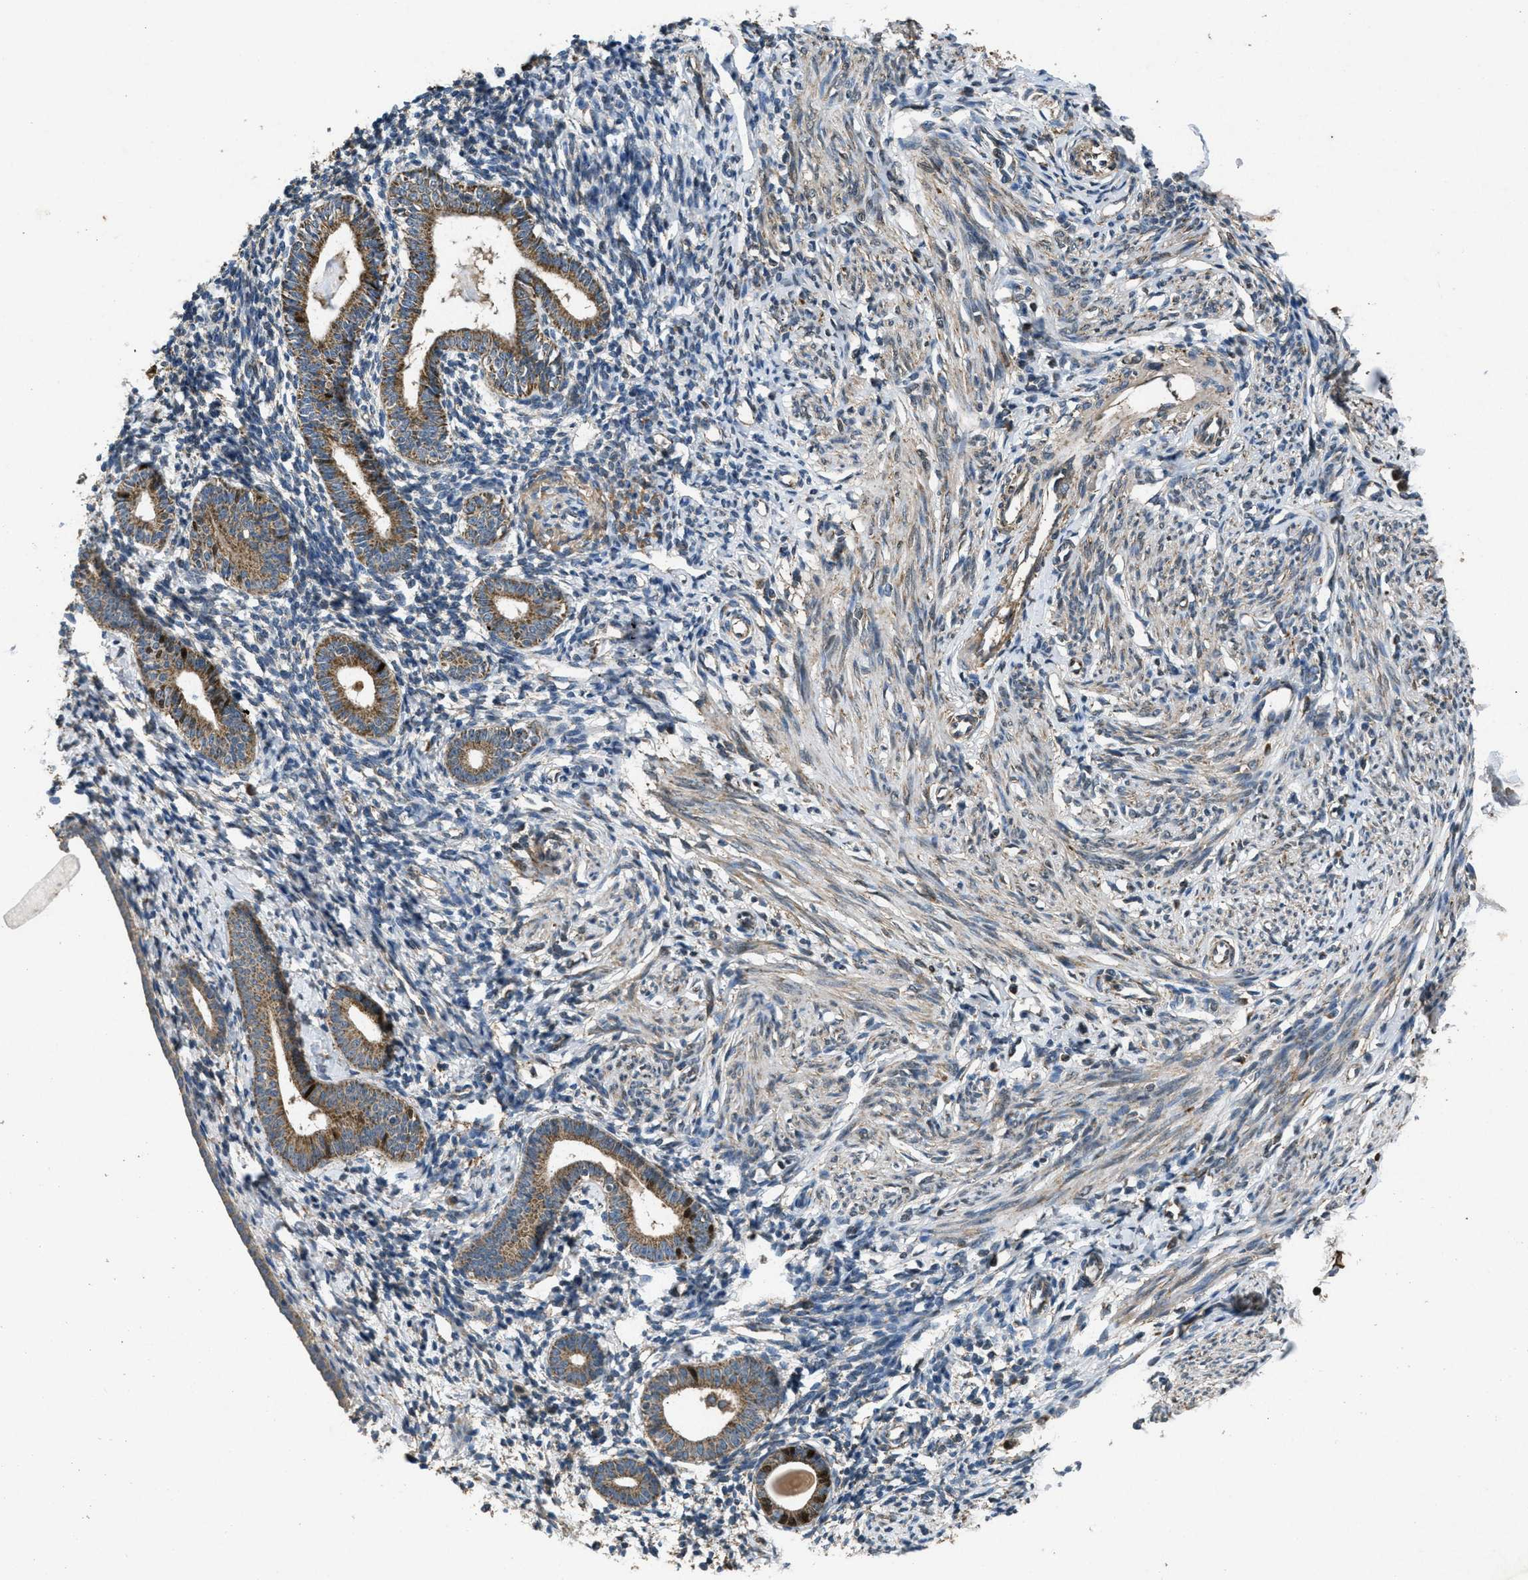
{"staining": {"intensity": "moderate", "quantity": ">75%", "location": "cytoplasmic/membranous"}, "tissue": "endometrium", "cell_type": "Cells in endometrial stroma", "image_type": "normal", "snomed": [{"axis": "morphology", "description": "Normal tissue, NOS"}, {"axis": "topography", "description": "Endometrium"}], "caption": "IHC staining of normal endometrium, which displays medium levels of moderate cytoplasmic/membranous expression in approximately >75% of cells in endometrial stroma indicating moderate cytoplasmic/membranous protein positivity. The staining was performed using DAB (brown) for protein detection and nuclei were counterstained in hematoxylin (blue).", "gene": "PPP1R15A", "patient": {"sex": "female", "age": 71}}